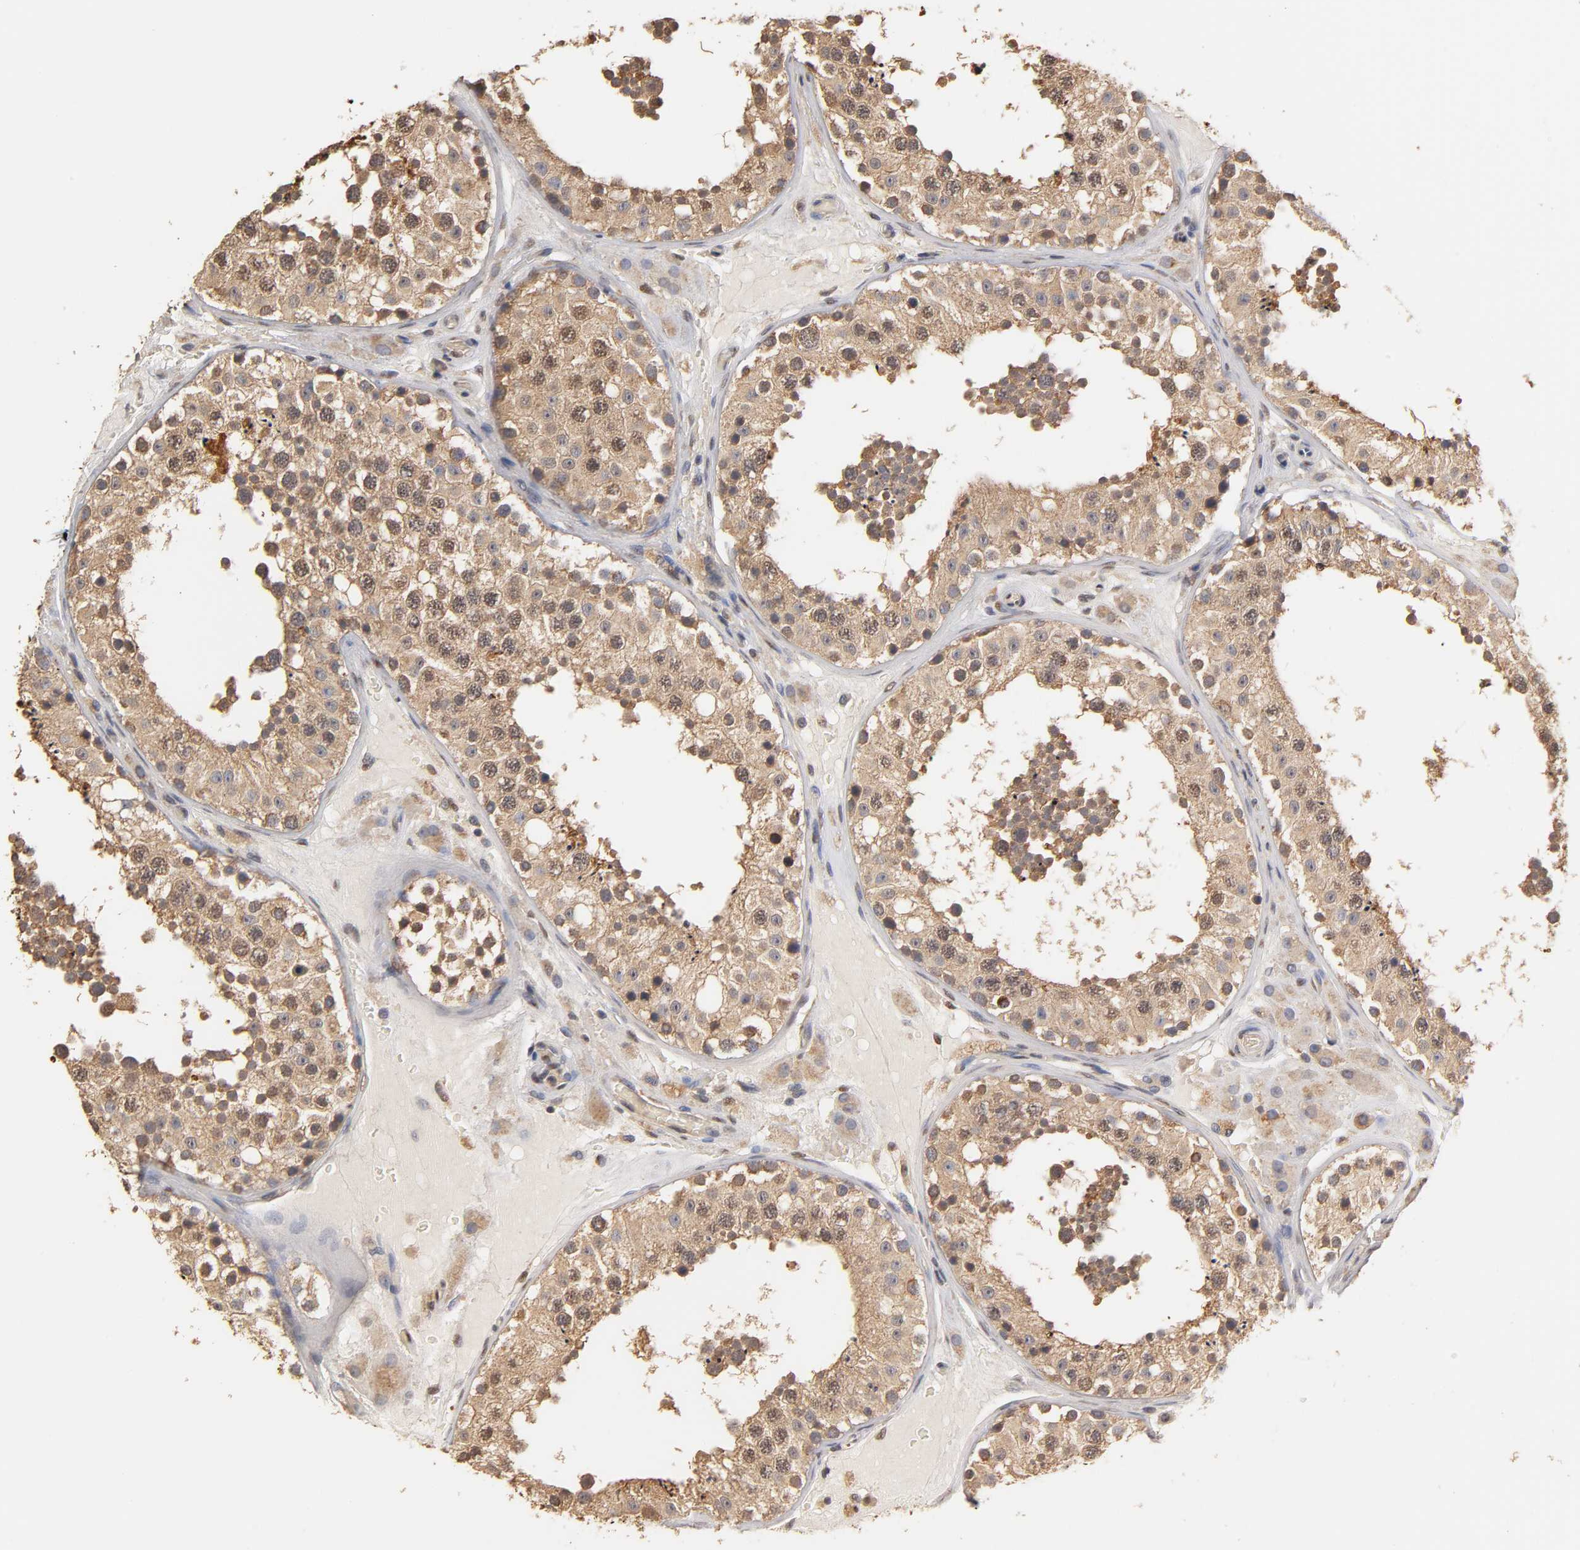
{"staining": {"intensity": "moderate", "quantity": ">75%", "location": "cytoplasmic/membranous"}, "tissue": "testis", "cell_type": "Cells in seminiferous ducts", "image_type": "normal", "snomed": [{"axis": "morphology", "description": "Normal tissue, NOS"}, {"axis": "topography", "description": "Testis"}], "caption": "Protein analysis of normal testis demonstrates moderate cytoplasmic/membranous expression in about >75% of cells in seminiferous ducts.", "gene": "PKN1", "patient": {"sex": "male", "age": 26}}